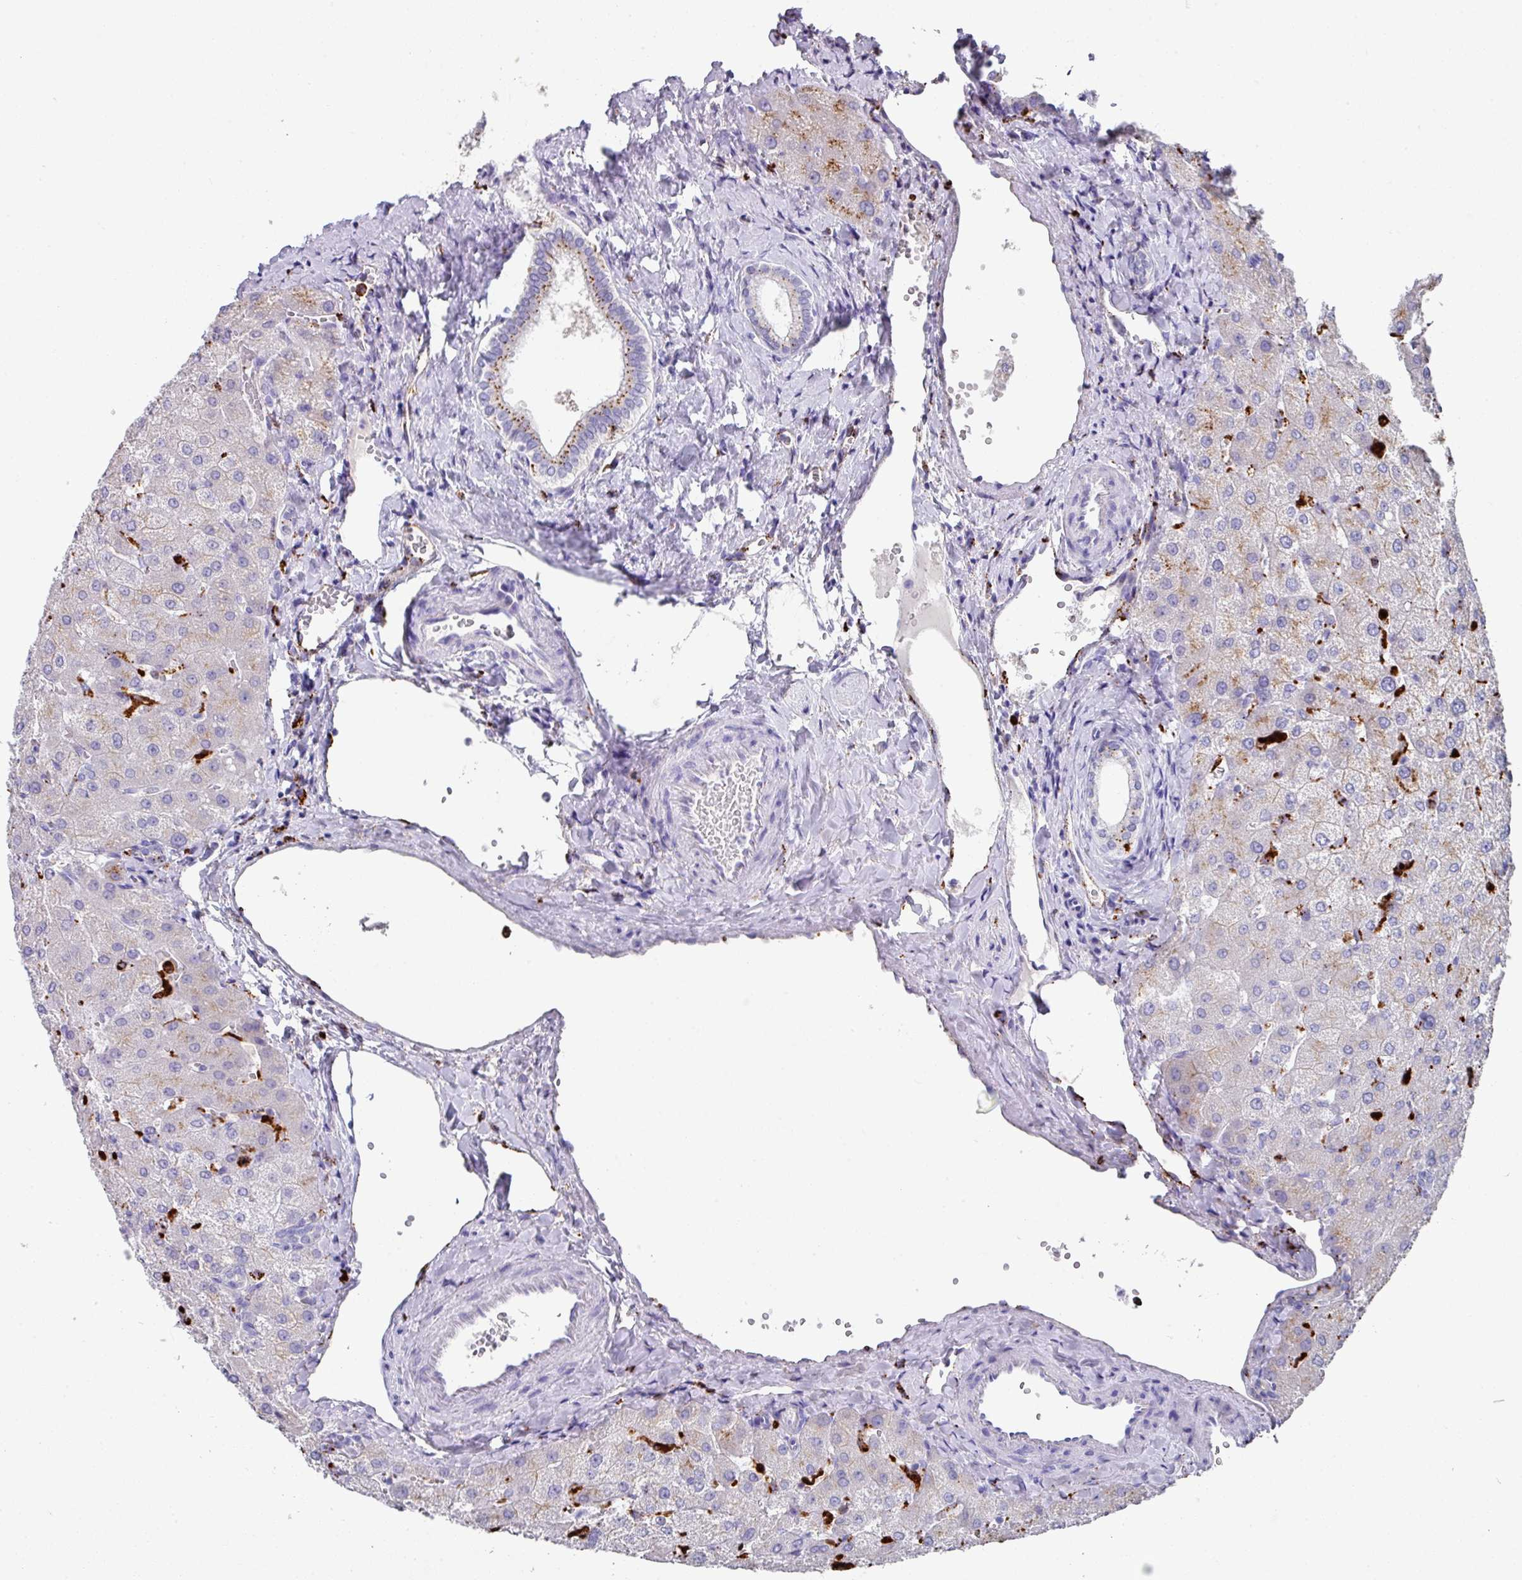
{"staining": {"intensity": "negative", "quantity": "none", "location": "none"}, "tissue": "liver", "cell_type": "Cholangiocytes", "image_type": "normal", "snomed": [{"axis": "morphology", "description": "Normal tissue, NOS"}, {"axis": "topography", "description": "Liver"}], "caption": "This is an IHC image of benign human liver. There is no positivity in cholangiocytes.", "gene": "CPVL", "patient": {"sex": "female", "age": 54}}